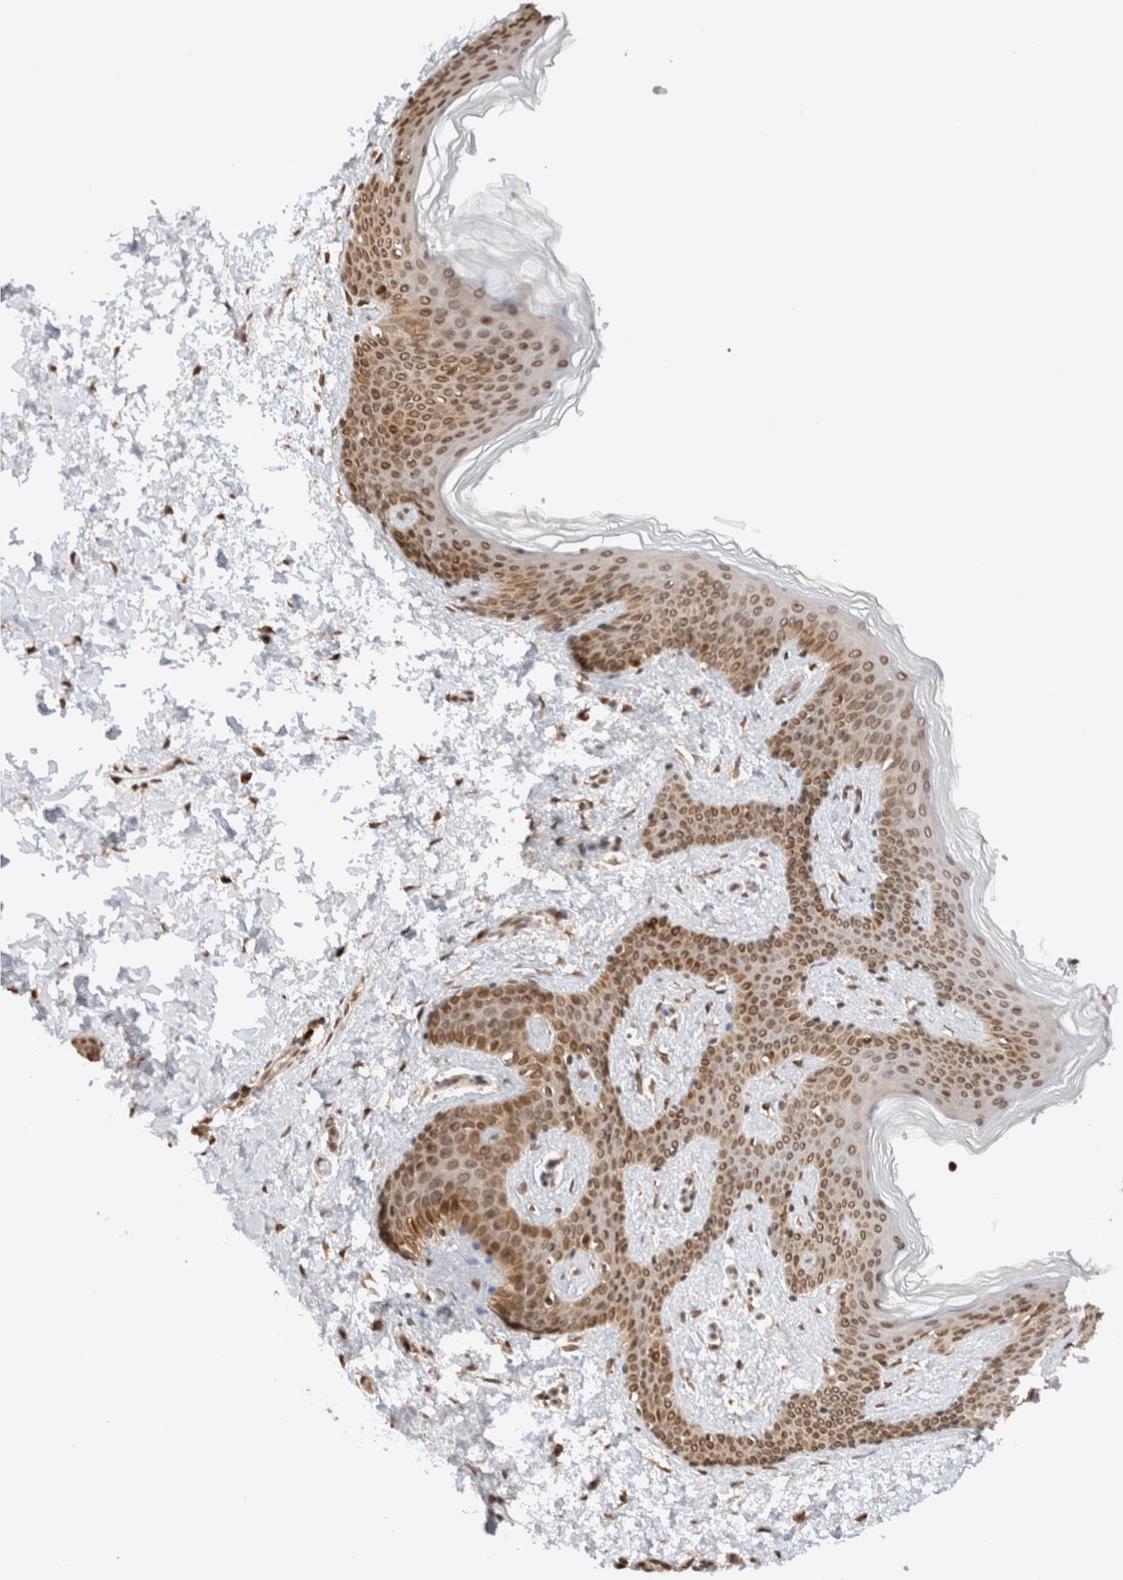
{"staining": {"intensity": "moderate", "quantity": ">75%", "location": "cytoplasmic/membranous,nuclear"}, "tissue": "skin", "cell_type": "Fibroblasts", "image_type": "normal", "snomed": [{"axis": "morphology", "description": "Normal tissue, NOS"}, {"axis": "morphology", "description": "Neoplasm, benign, NOS"}, {"axis": "topography", "description": "Skin"}, {"axis": "topography", "description": "Soft tissue"}], "caption": "DAB (3,3'-diaminobenzidine) immunohistochemical staining of unremarkable human skin exhibits moderate cytoplasmic/membranous,nuclear protein expression in approximately >75% of fibroblasts. (IHC, brightfield microscopy, high magnification).", "gene": "TPR", "patient": {"sex": "male", "age": 26}}